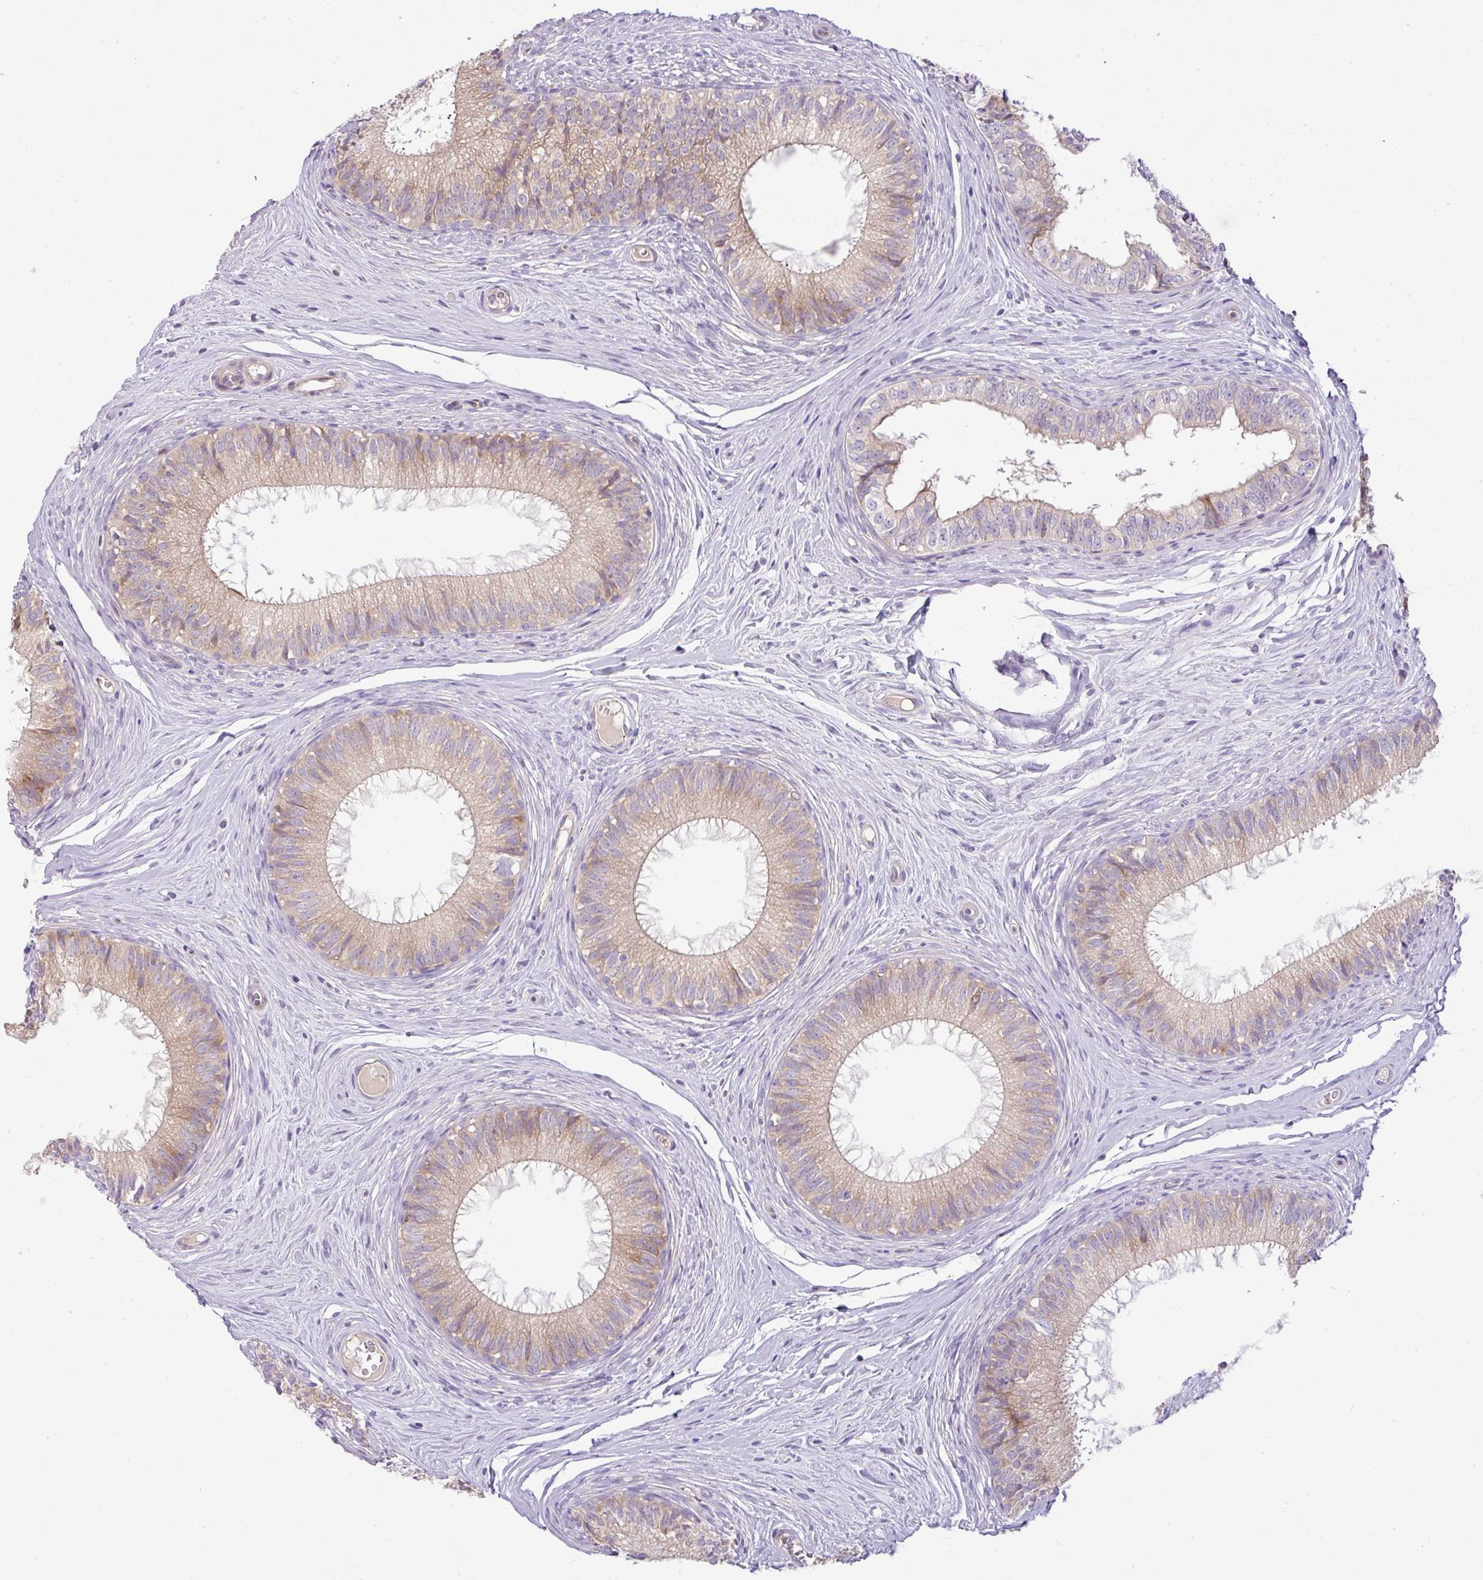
{"staining": {"intensity": "moderate", "quantity": "25%-75%", "location": "cytoplasmic/membranous"}, "tissue": "epididymis", "cell_type": "Glandular cells", "image_type": "normal", "snomed": [{"axis": "morphology", "description": "Normal tissue, NOS"}, {"axis": "topography", "description": "Epididymis"}], "caption": "Human epididymis stained with a brown dye demonstrates moderate cytoplasmic/membranous positive positivity in about 25%-75% of glandular cells.", "gene": "PIK3R5", "patient": {"sex": "male", "age": 25}}